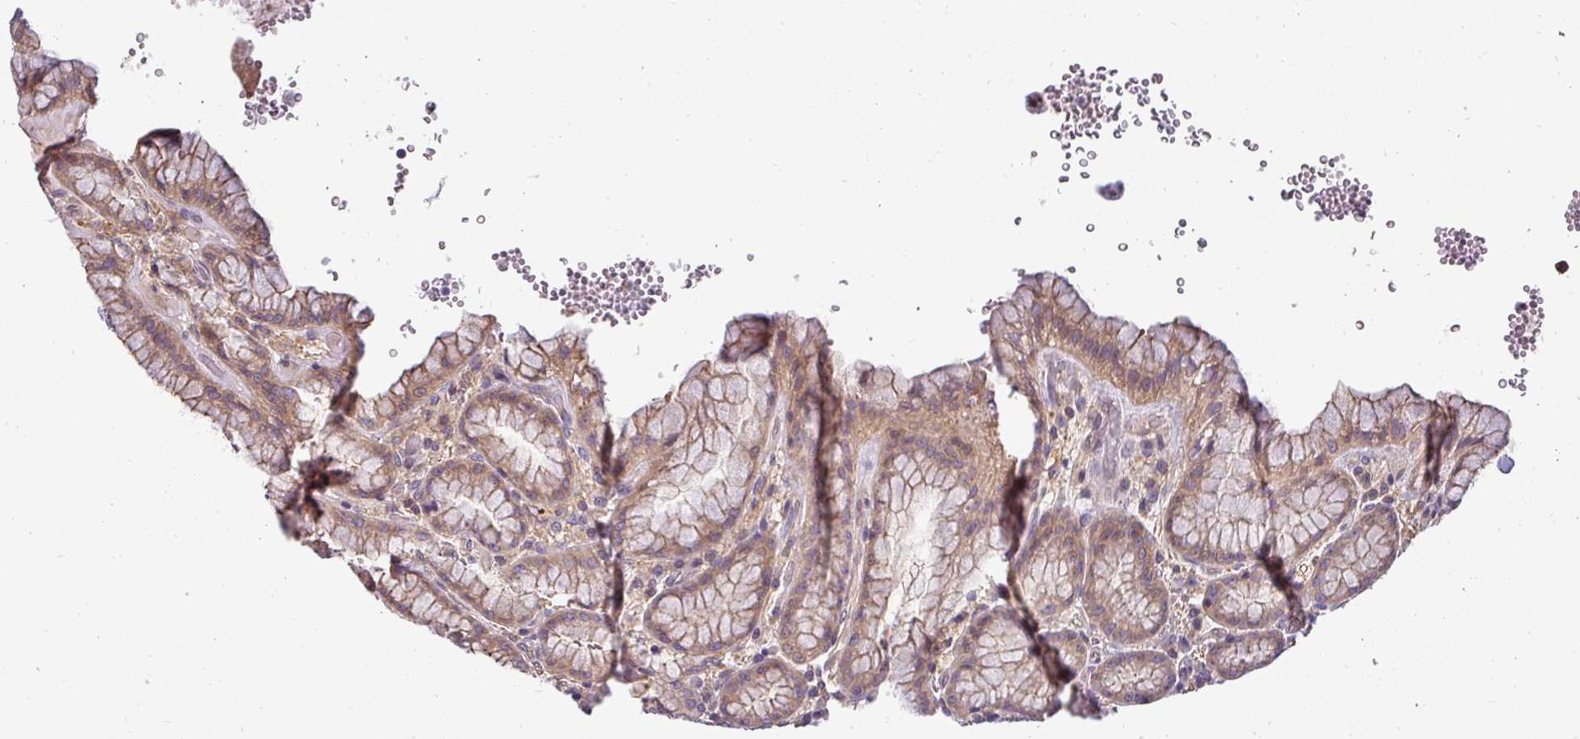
{"staining": {"intensity": "moderate", "quantity": "25%-75%", "location": "cytoplasmic/membranous"}, "tissue": "stomach", "cell_type": "Glandular cells", "image_type": "normal", "snomed": [{"axis": "morphology", "description": "Normal tissue, NOS"}, {"axis": "topography", "description": "Stomach, upper"}], "caption": "Stomach stained with IHC displays moderate cytoplasmic/membranous staining in about 25%-75% of glandular cells.", "gene": "ZNF835", "patient": {"sex": "male", "age": 52}}